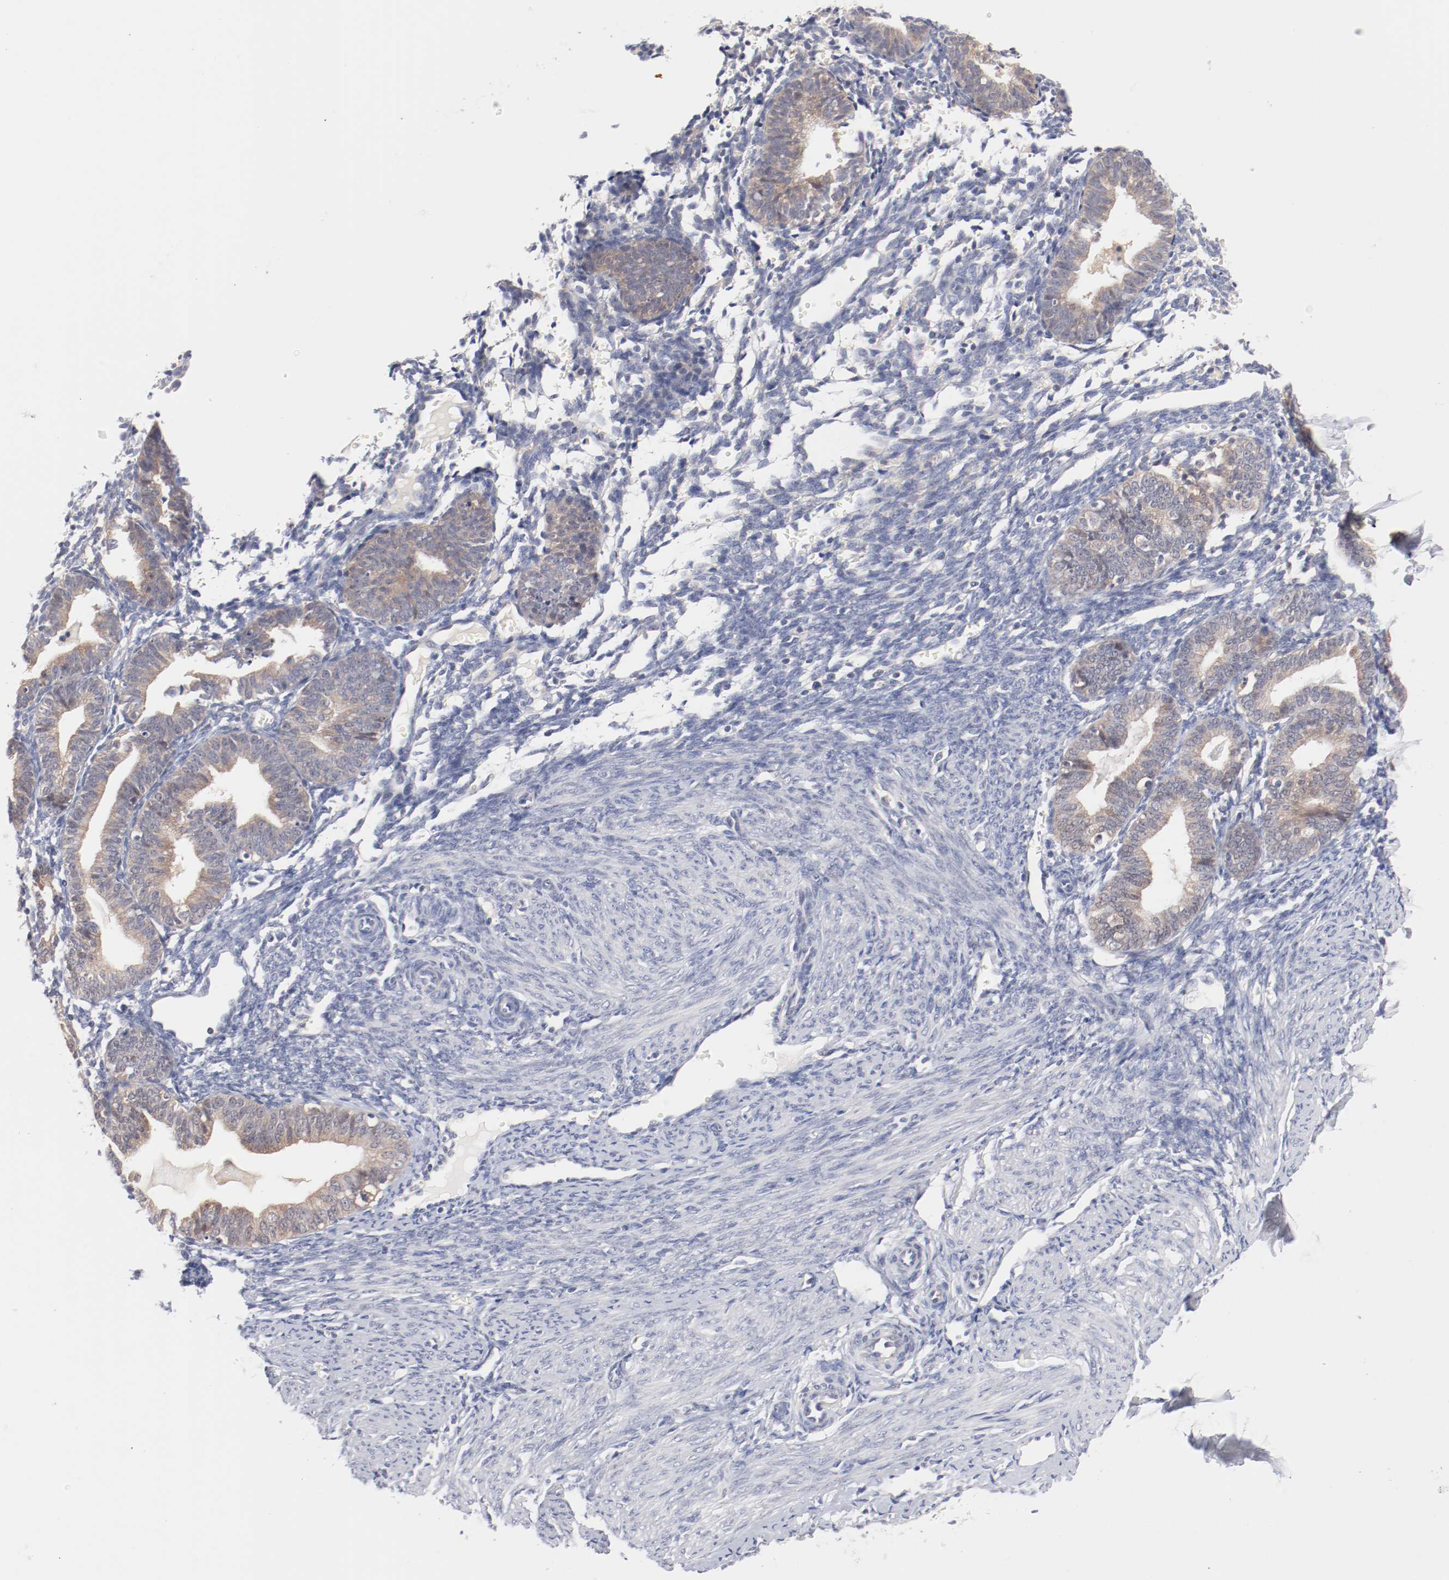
{"staining": {"intensity": "negative", "quantity": "none", "location": "none"}, "tissue": "endometrium", "cell_type": "Cells in endometrial stroma", "image_type": "normal", "snomed": [{"axis": "morphology", "description": "Normal tissue, NOS"}, {"axis": "topography", "description": "Endometrium"}], "caption": "Histopathology image shows no protein positivity in cells in endometrial stroma of unremarkable endometrium.", "gene": "SETD3", "patient": {"sex": "female", "age": 61}}